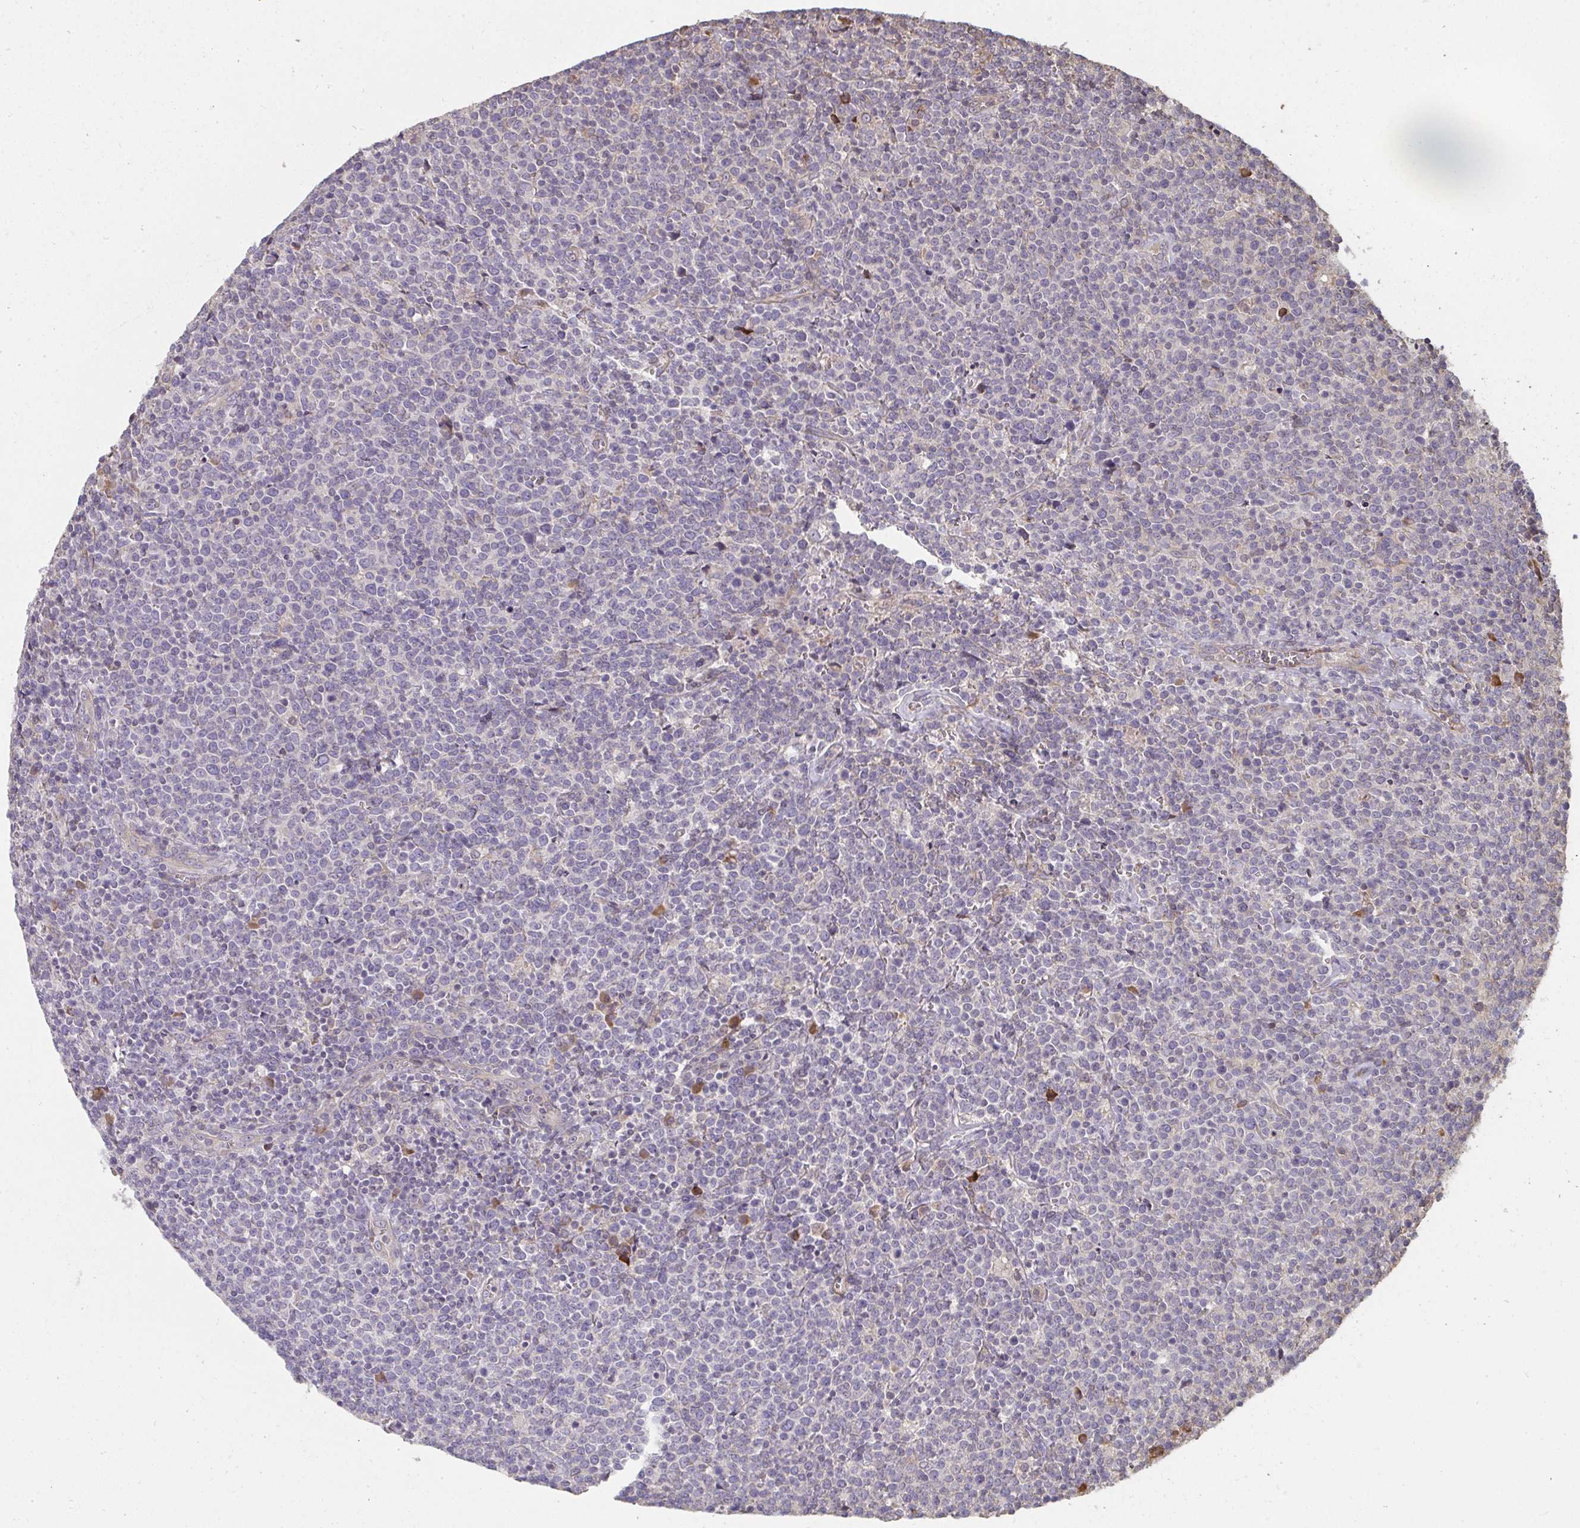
{"staining": {"intensity": "negative", "quantity": "none", "location": "none"}, "tissue": "lymphoma", "cell_type": "Tumor cells", "image_type": "cancer", "snomed": [{"axis": "morphology", "description": "Malignant lymphoma, non-Hodgkin's type, High grade"}, {"axis": "topography", "description": "Lymph node"}], "caption": "Immunohistochemistry histopathology image of neoplastic tissue: human malignant lymphoma, non-Hodgkin's type (high-grade) stained with DAB shows no significant protein staining in tumor cells.", "gene": "ZFYVE28", "patient": {"sex": "male", "age": 61}}